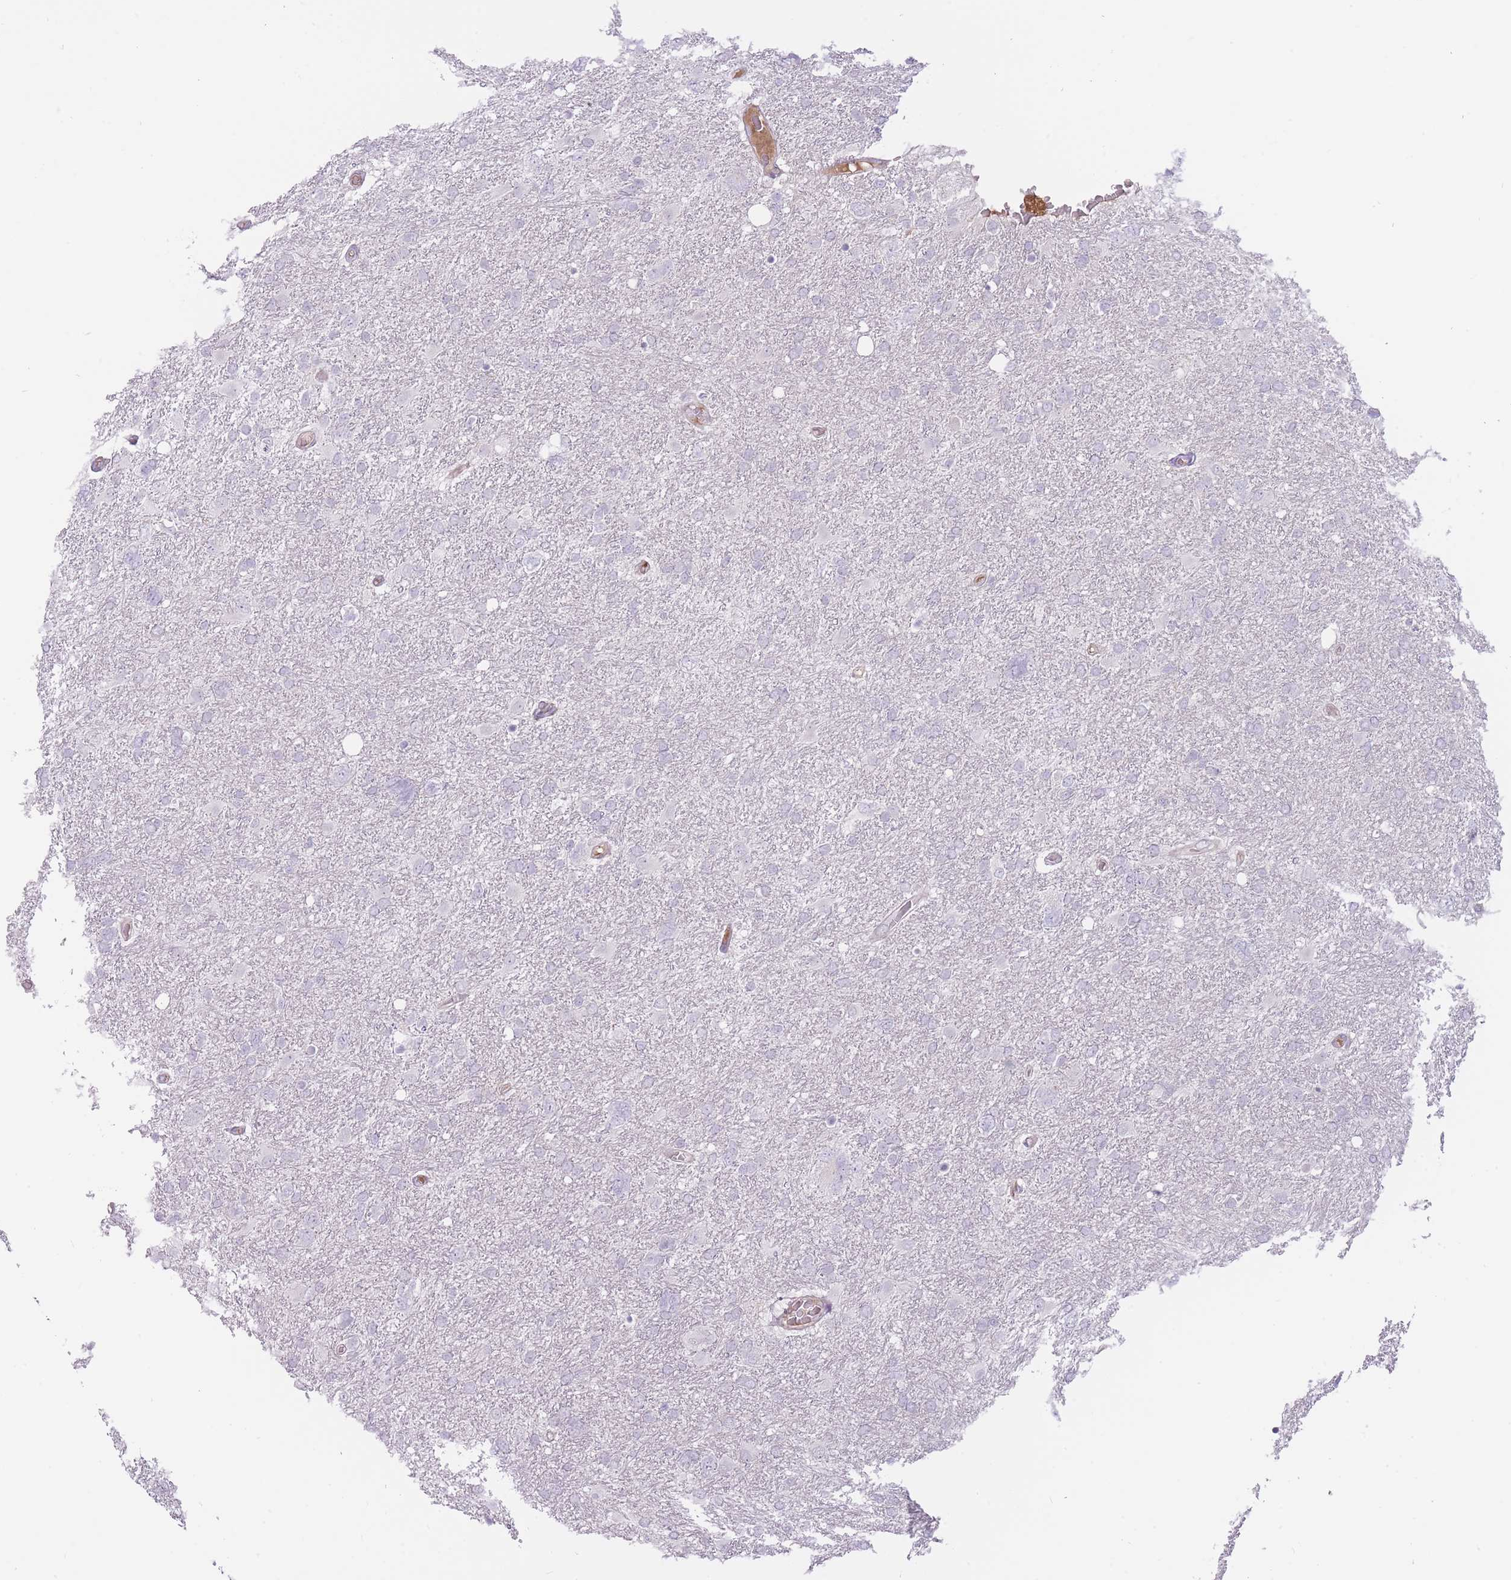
{"staining": {"intensity": "negative", "quantity": "none", "location": "none"}, "tissue": "glioma", "cell_type": "Tumor cells", "image_type": "cancer", "snomed": [{"axis": "morphology", "description": "Glioma, malignant, High grade"}, {"axis": "topography", "description": "Brain"}], "caption": "Immunohistochemistry image of neoplastic tissue: human glioma stained with DAB exhibits no significant protein positivity in tumor cells. The staining is performed using DAB brown chromogen with nuclei counter-stained in using hematoxylin.", "gene": "PGRMC2", "patient": {"sex": "male", "age": 61}}